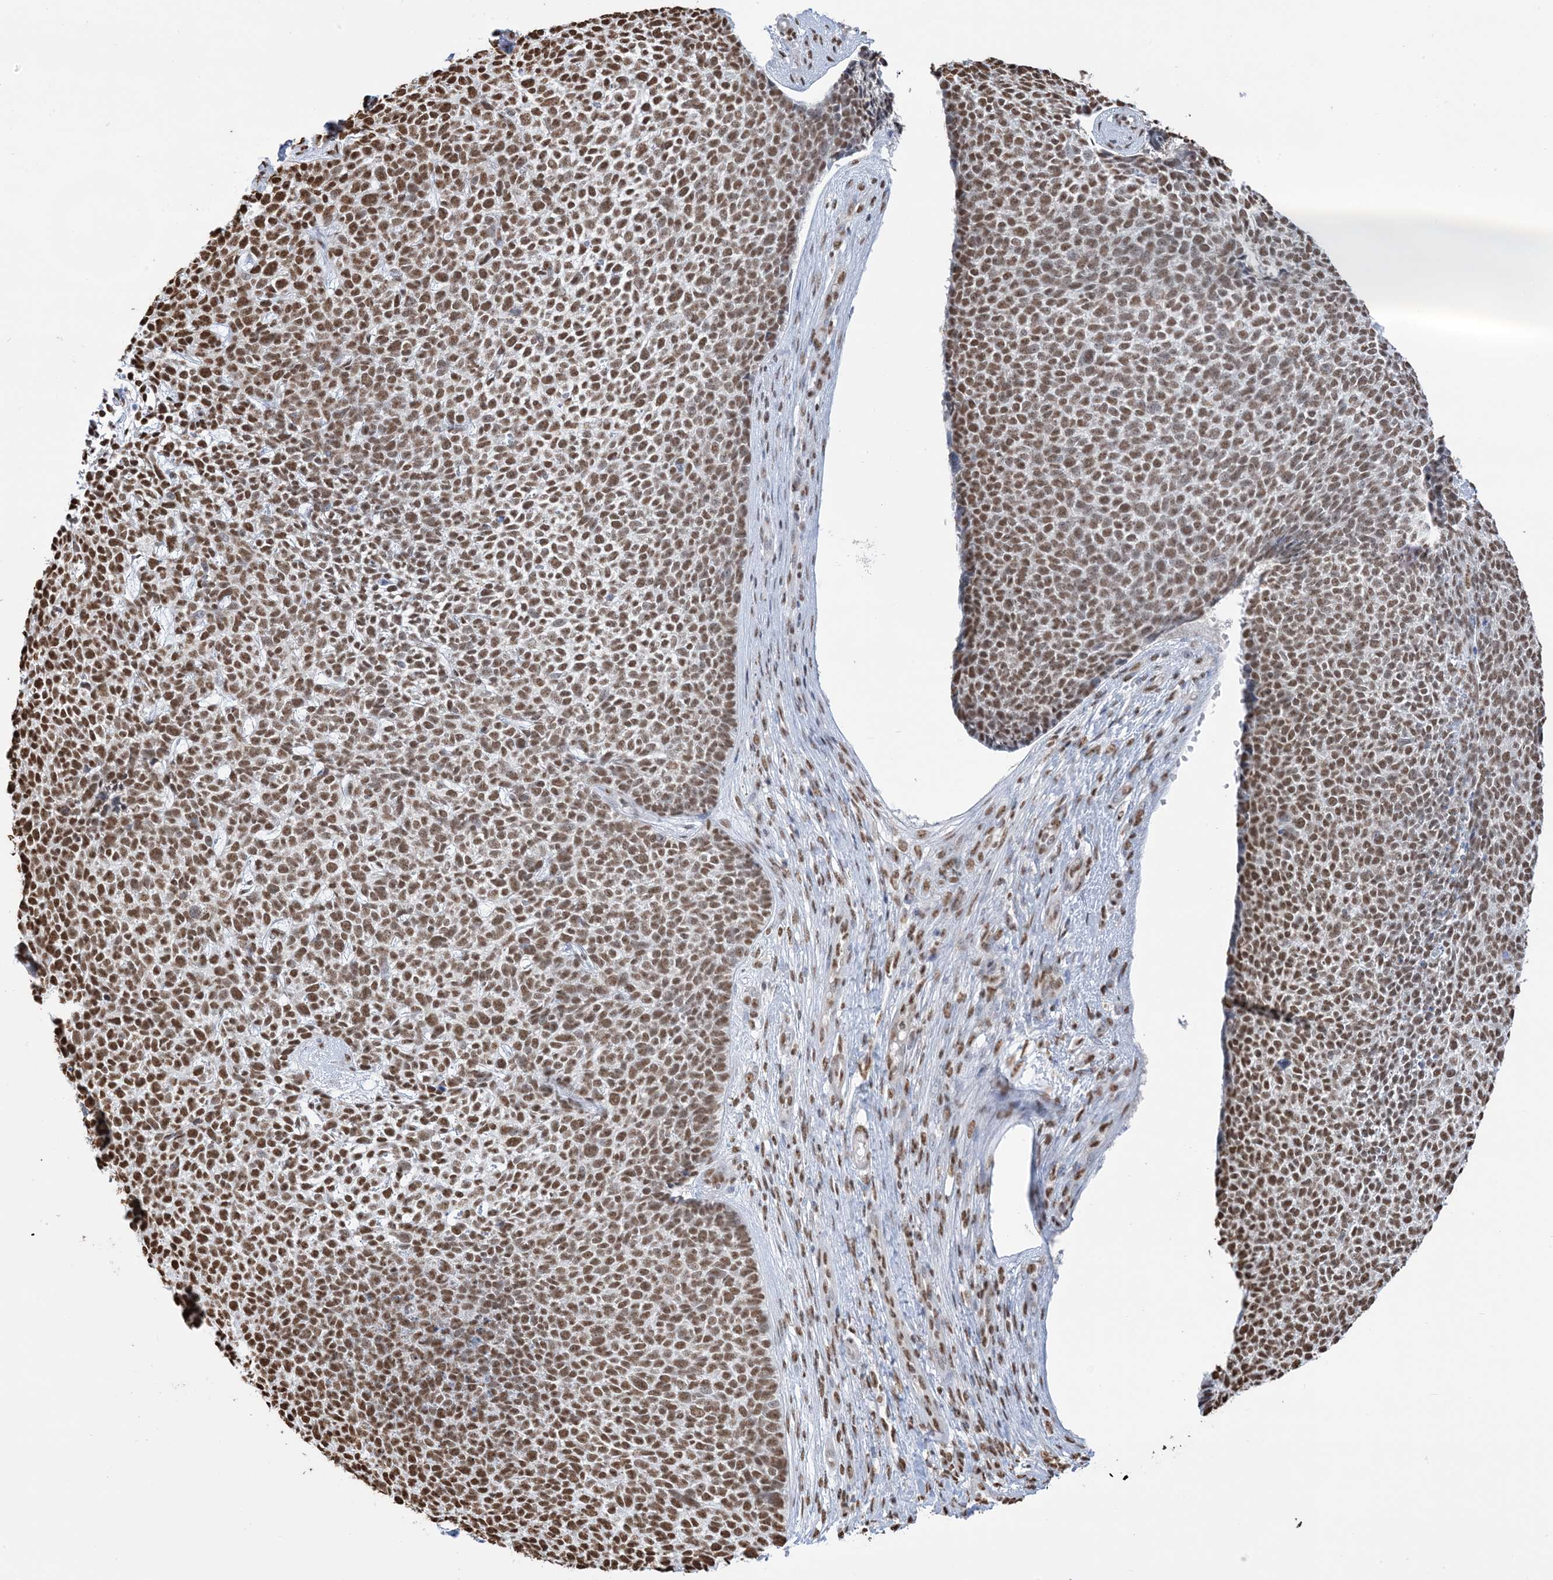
{"staining": {"intensity": "moderate", "quantity": ">75%", "location": "nuclear"}, "tissue": "skin cancer", "cell_type": "Tumor cells", "image_type": "cancer", "snomed": [{"axis": "morphology", "description": "Basal cell carcinoma"}, {"axis": "topography", "description": "Skin"}], "caption": "Tumor cells reveal moderate nuclear staining in approximately >75% of cells in basal cell carcinoma (skin).", "gene": "ZNF792", "patient": {"sex": "female", "age": 84}}